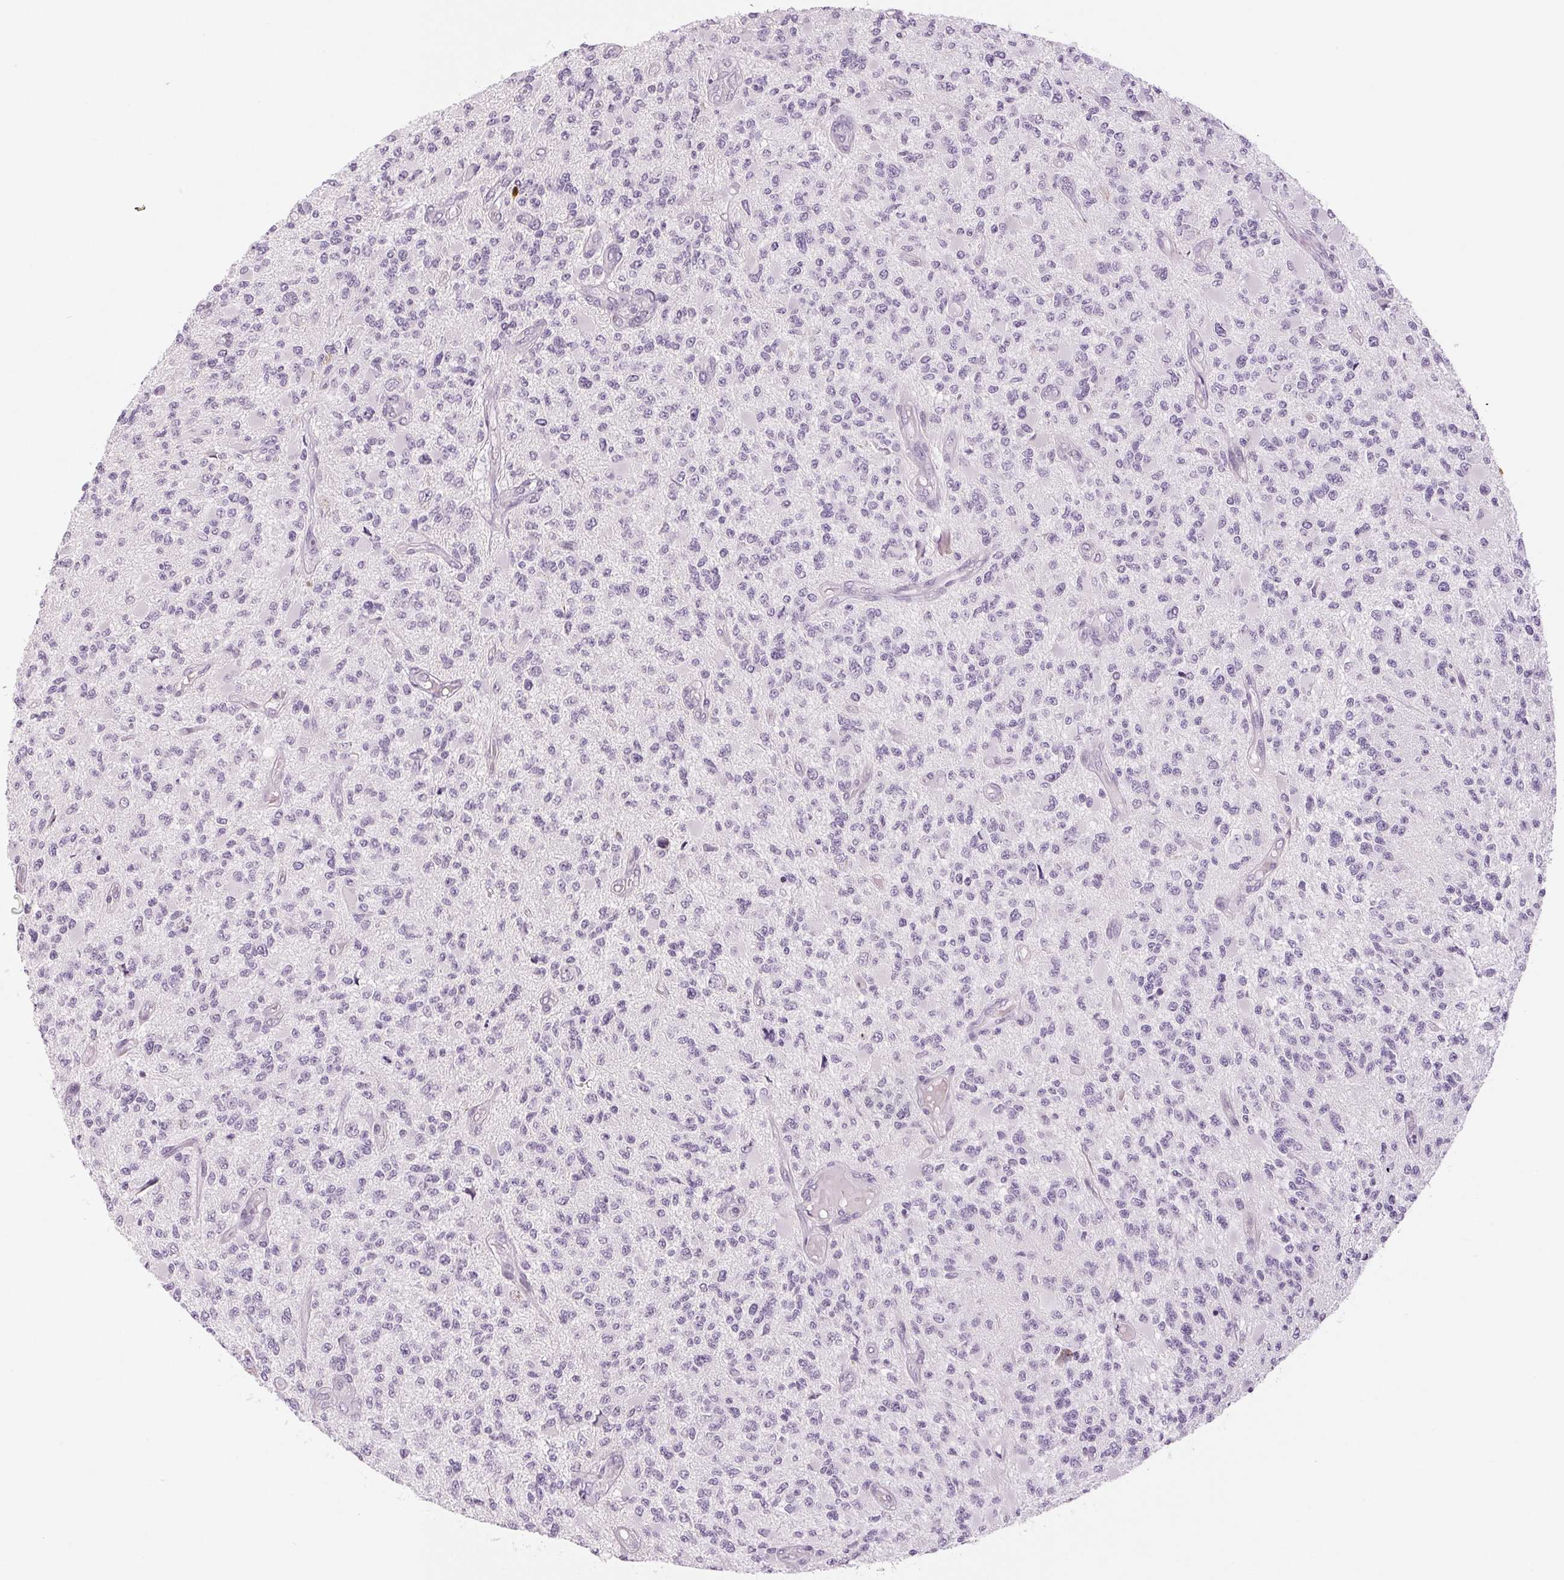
{"staining": {"intensity": "negative", "quantity": "none", "location": "none"}, "tissue": "glioma", "cell_type": "Tumor cells", "image_type": "cancer", "snomed": [{"axis": "morphology", "description": "Glioma, malignant, High grade"}, {"axis": "topography", "description": "Brain"}], "caption": "This is a histopathology image of immunohistochemistry (IHC) staining of glioma, which shows no positivity in tumor cells. (DAB (3,3'-diaminobenzidine) immunohistochemistry (IHC) visualized using brightfield microscopy, high magnification).", "gene": "EHHADH", "patient": {"sex": "female", "age": 63}}